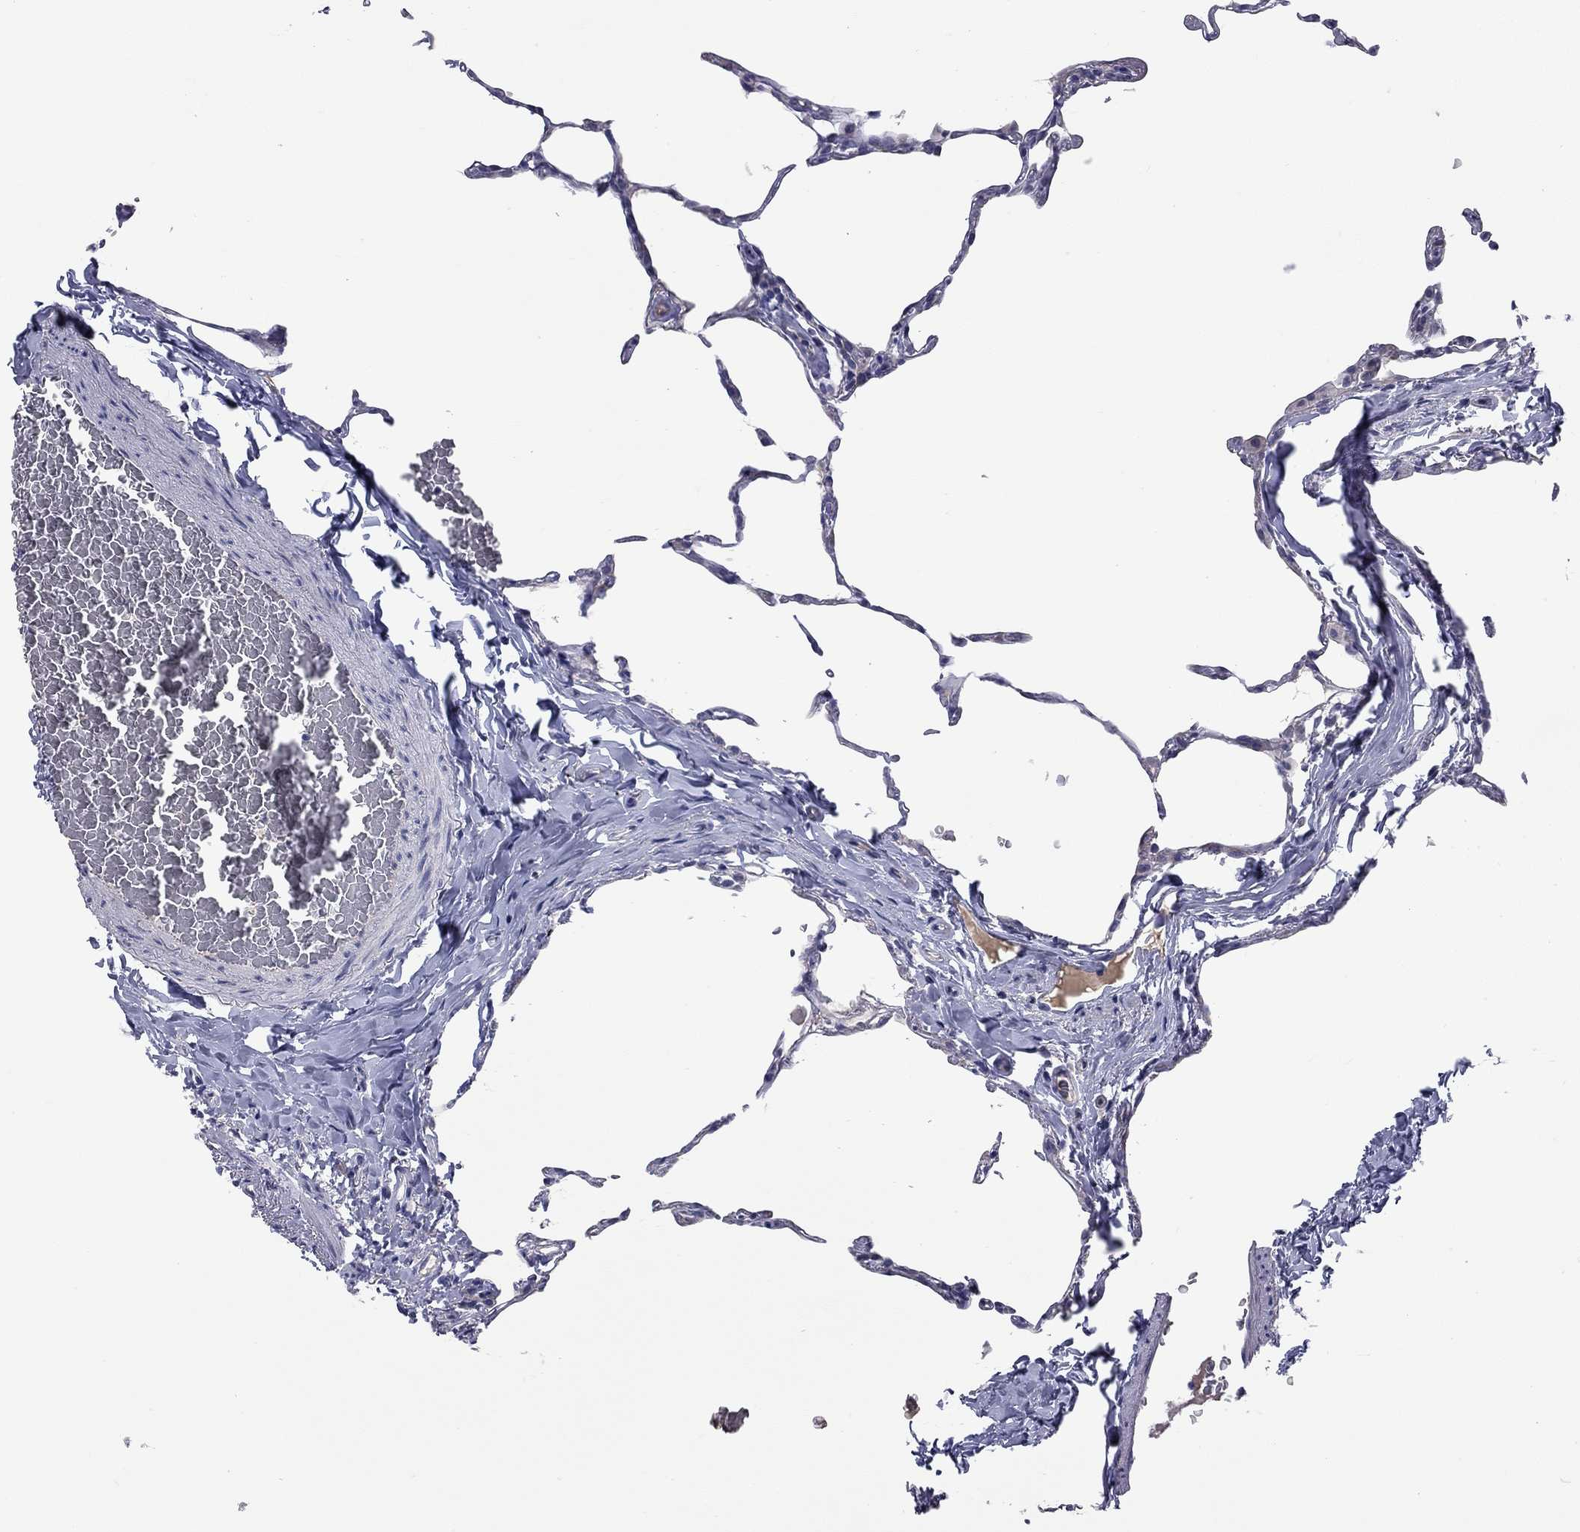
{"staining": {"intensity": "negative", "quantity": "none", "location": "none"}, "tissue": "lung", "cell_type": "Alveolar cells", "image_type": "normal", "snomed": [{"axis": "morphology", "description": "Normal tissue, NOS"}, {"axis": "topography", "description": "Lung"}], "caption": "IHC histopathology image of normal lung: lung stained with DAB shows no significant protein staining in alveolar cells.", "gene": "UNC119B", "patient": {"sex": "female", "age": 57}}